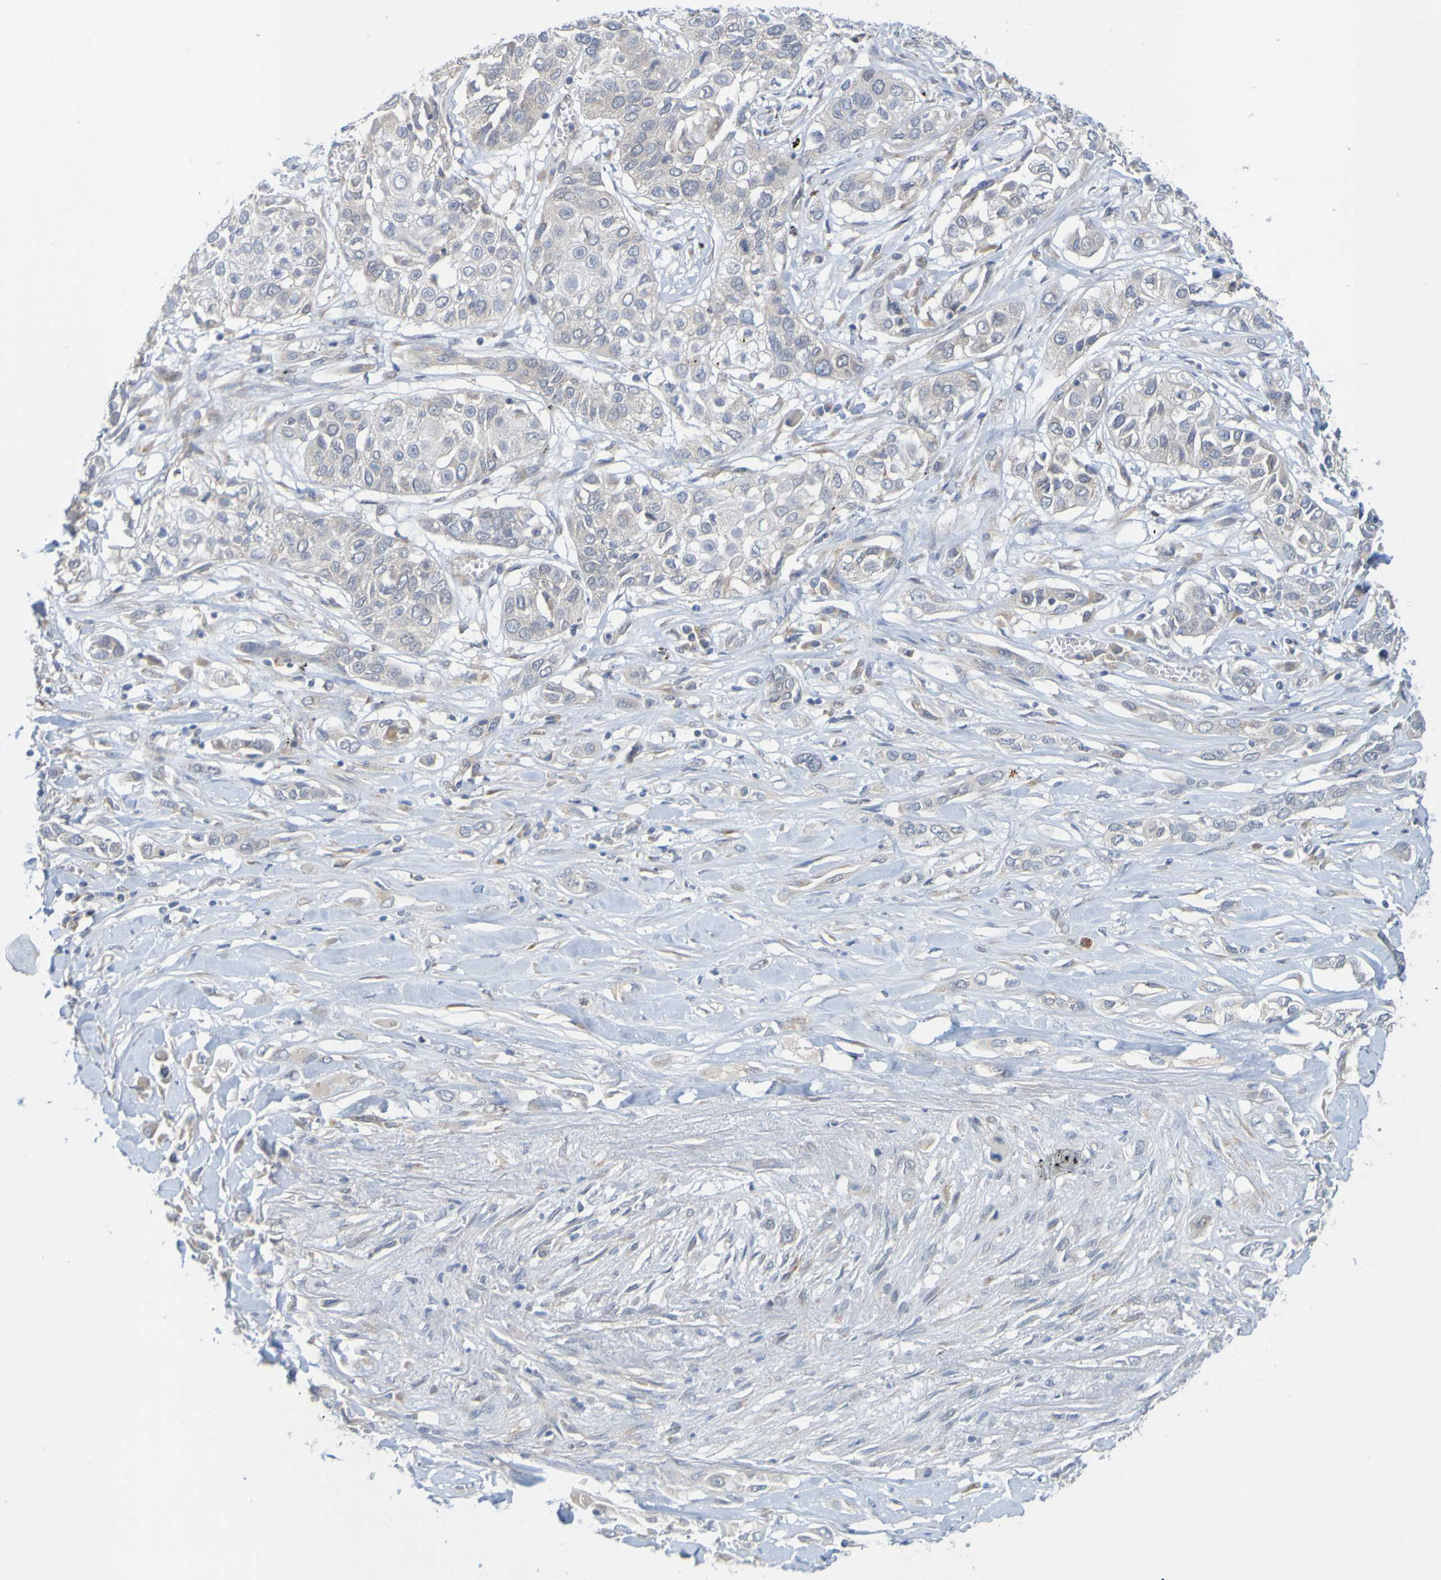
{"staining": {"intensity": "weak", "quantity": "25%-75%", "location": "cytoplasmic/membranous"}, "tissue": "lung cancer", "cell_type": "Tumor cells", "image_type": "cancer", "snomed": [{"axis": "morphology", "description": "Squamous cell carcinoma, NOS"}, {"axis": "topography", "description": "Lung"}], "caption": "High-power microscopy captured an IHC micrograph of squamous cell carcinoma (lung), revealing weak cytoplasmic/membranous staining in approximately 25%-75% of tumor cells.", "gene": "LILRB5", "patient": {"sex": "male", "age": 71}}